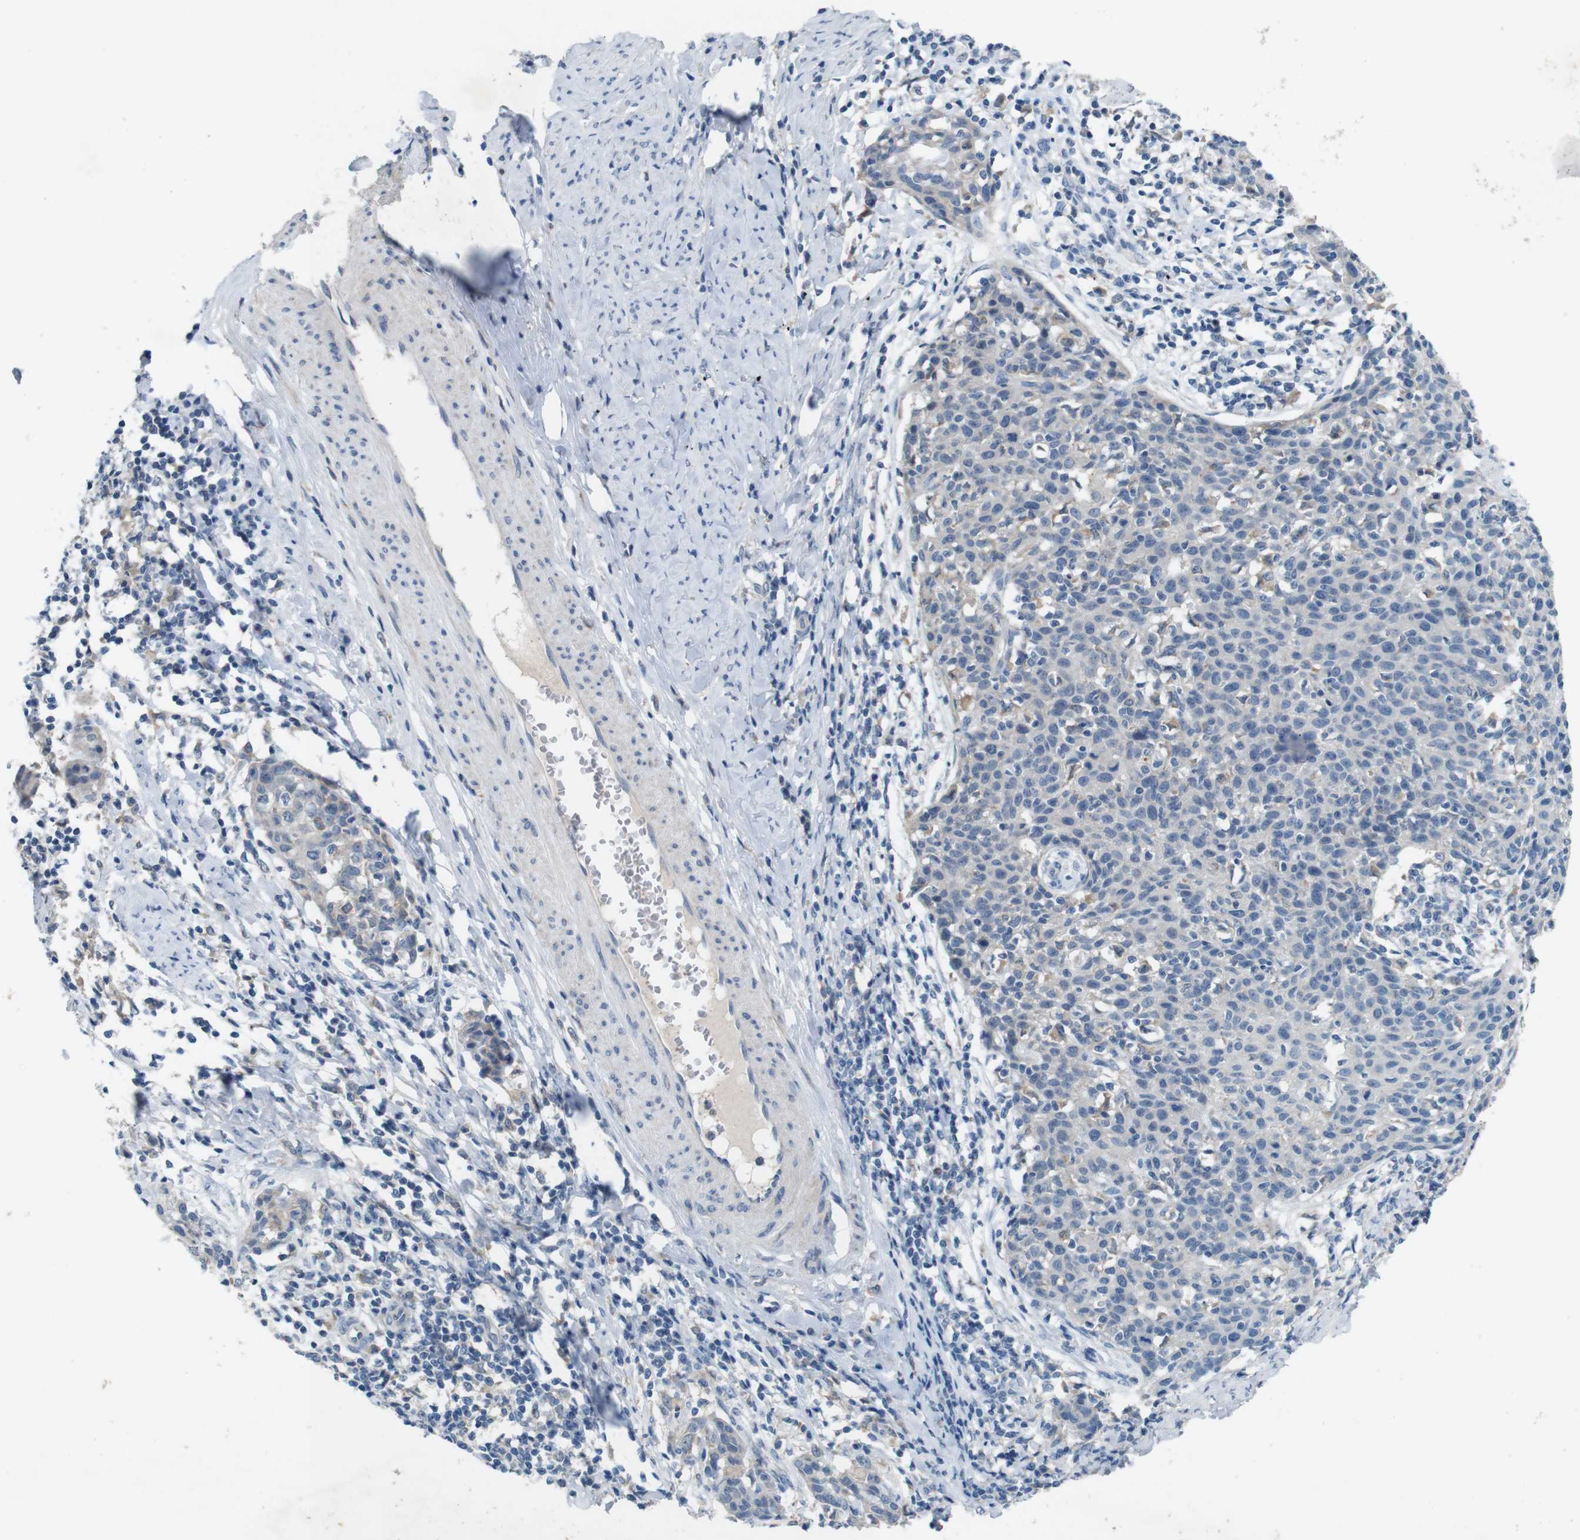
{"staining": {"intensity": "weak", "quantity": "<25%", "location": "cytoplasmic/membranous"}, "tissue": "cervical cancer", "cell_type": "Tumor cells", "image_type": "cancer", "snomed": [{"axis": "morphology", "description": "Squamous cell carcinoma, NOS"}, {"axis": "topography", "description": "Cervix"}], "caption": "Immunohistochemistry of human cervical cancer demonstrates no positivity in tumor cells.", "gene": "MOGAT3", "patient": {"sex": "female", "age": 38}}